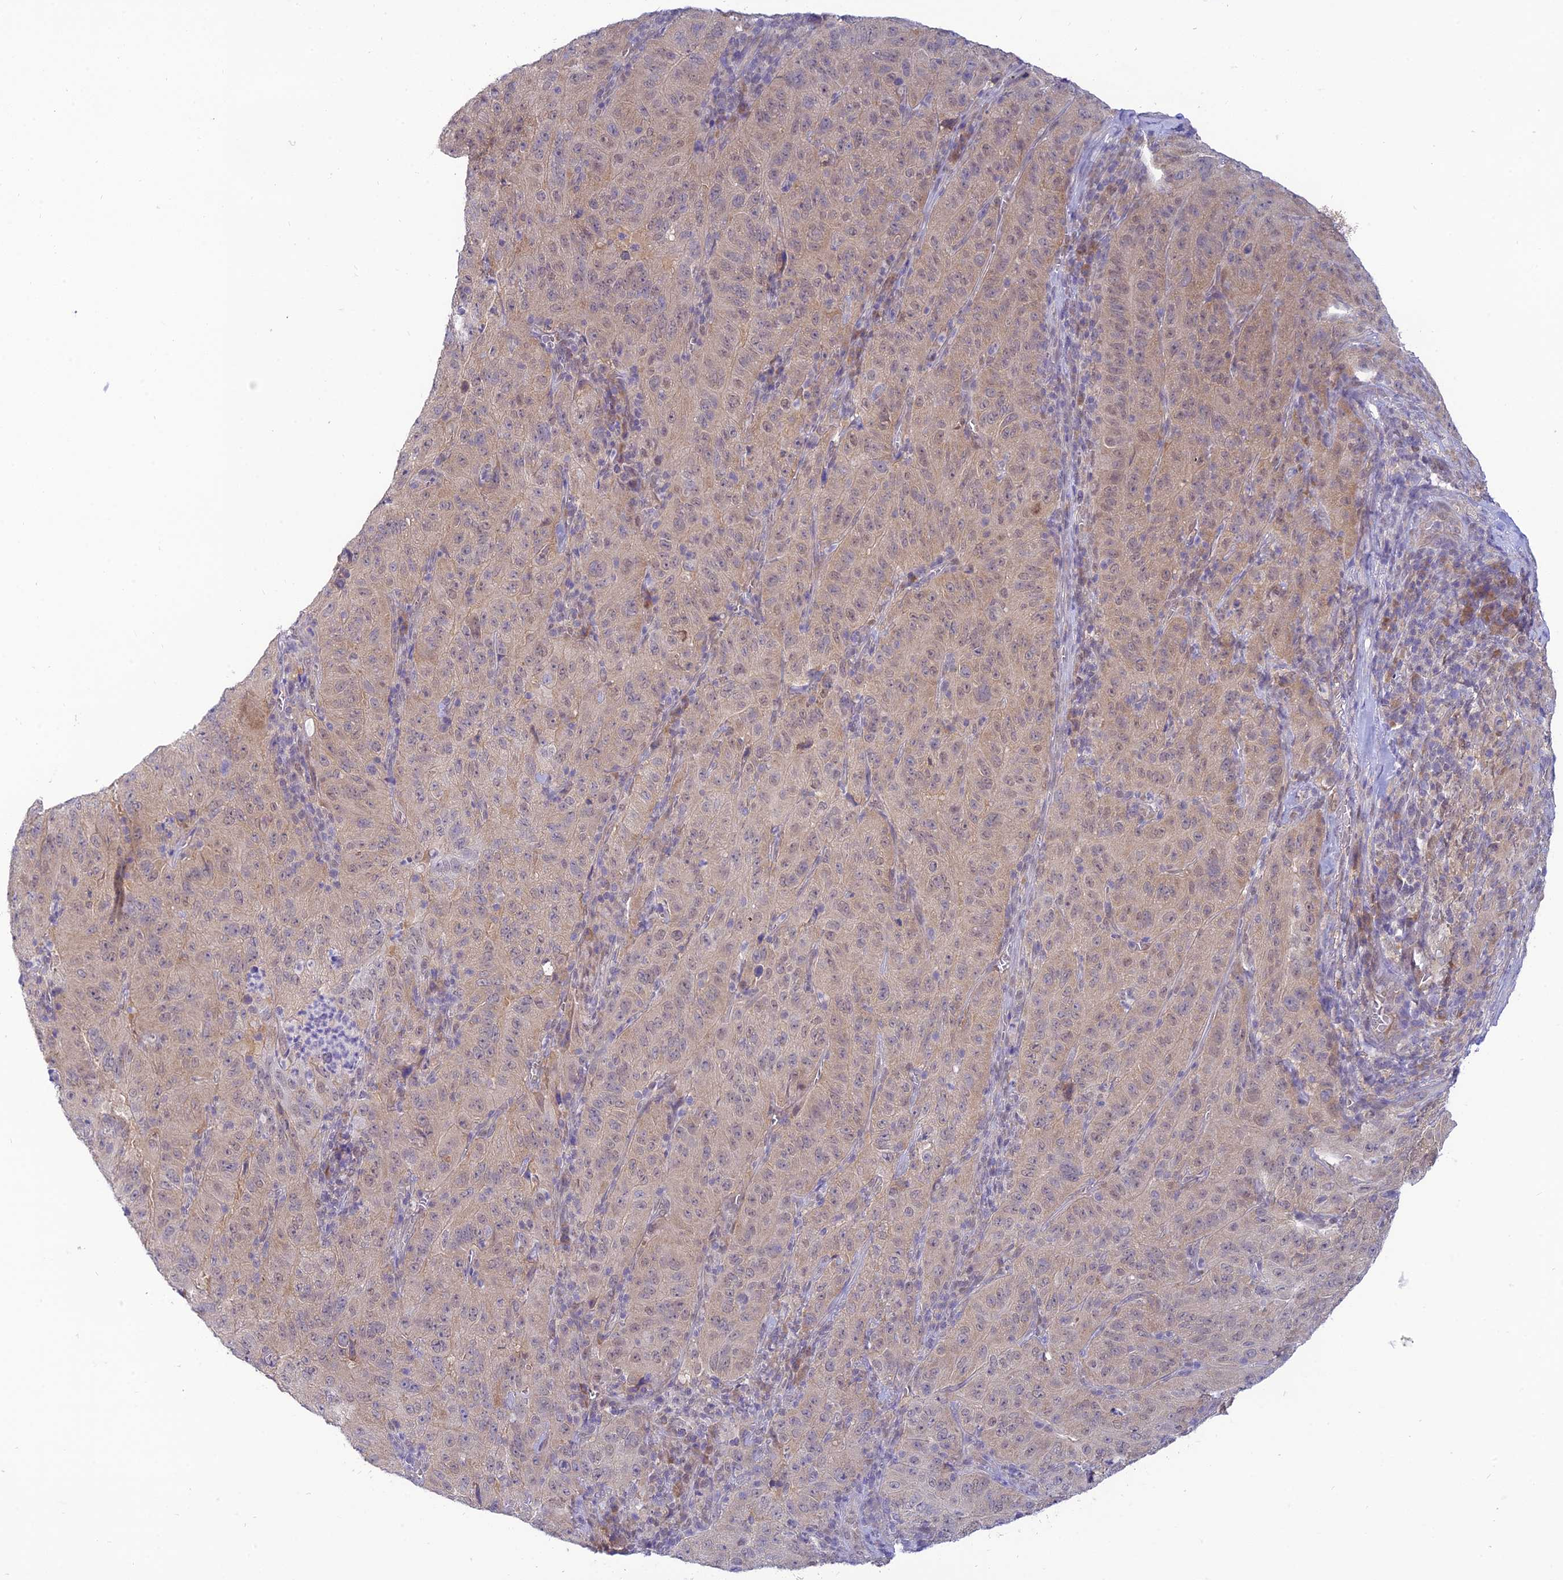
{"staining": {"intensity": "negative", "quantity": "none", "location": "none"}, "tissue": "pancreatic cancer", "cell_type": "Tumor cells", "image_type": "cancer", "snomed": [{"axis": "morphology", "description": "Adenocarcinoma, NOS"}, {"axis": "topography", "description": "Pancreas"}], "caption": "An IHC histopathology image of pancreatic adenocarcinoma is shown. There is no staining in tumor cells of pancreatic adenocarcinoma.", "gene": "SKIC8", "patient": {"sex": "male", "age": 63}}